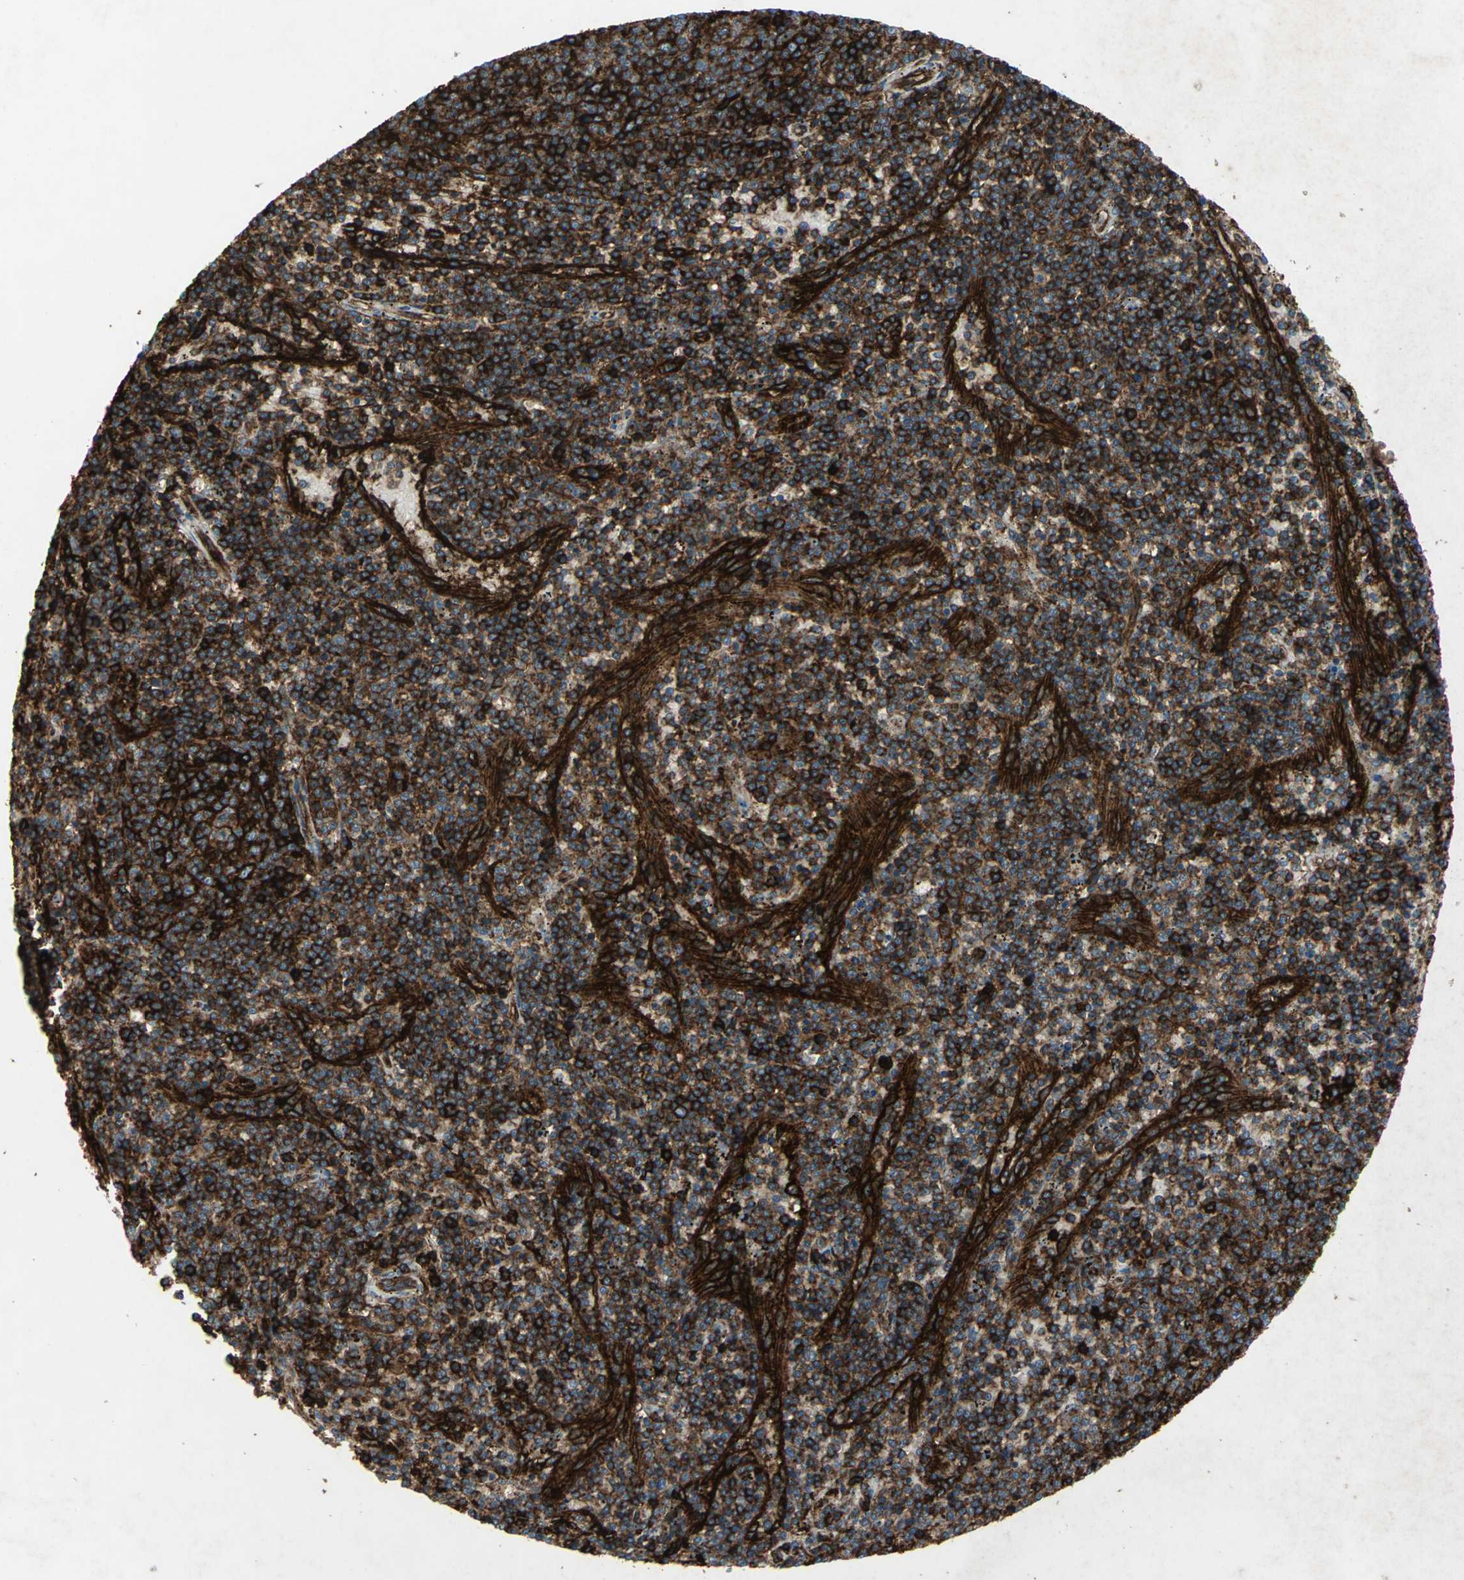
{"staining": {"intensity": "strong", "quantity": ">75%", "location": "cytoplasmic/membranous"}, "tissue": "lymphoma", "cell_type": "Tumor cells", "image_type": "cancer", "snomed": [{"axis": "morphology", "description": "Malignant lymphoma, non-Hodgkin's type, Low grade"}, {"axis": "topography", "description": "Spleen"}], "caption": "Human lymphoma stained for a protein (brown) exhibits strong cytoplasmic/membranous positive staining in about >75% of tumor cells.", "gene": "CCR6", "patient": {"sex": "female", "age": 50}}